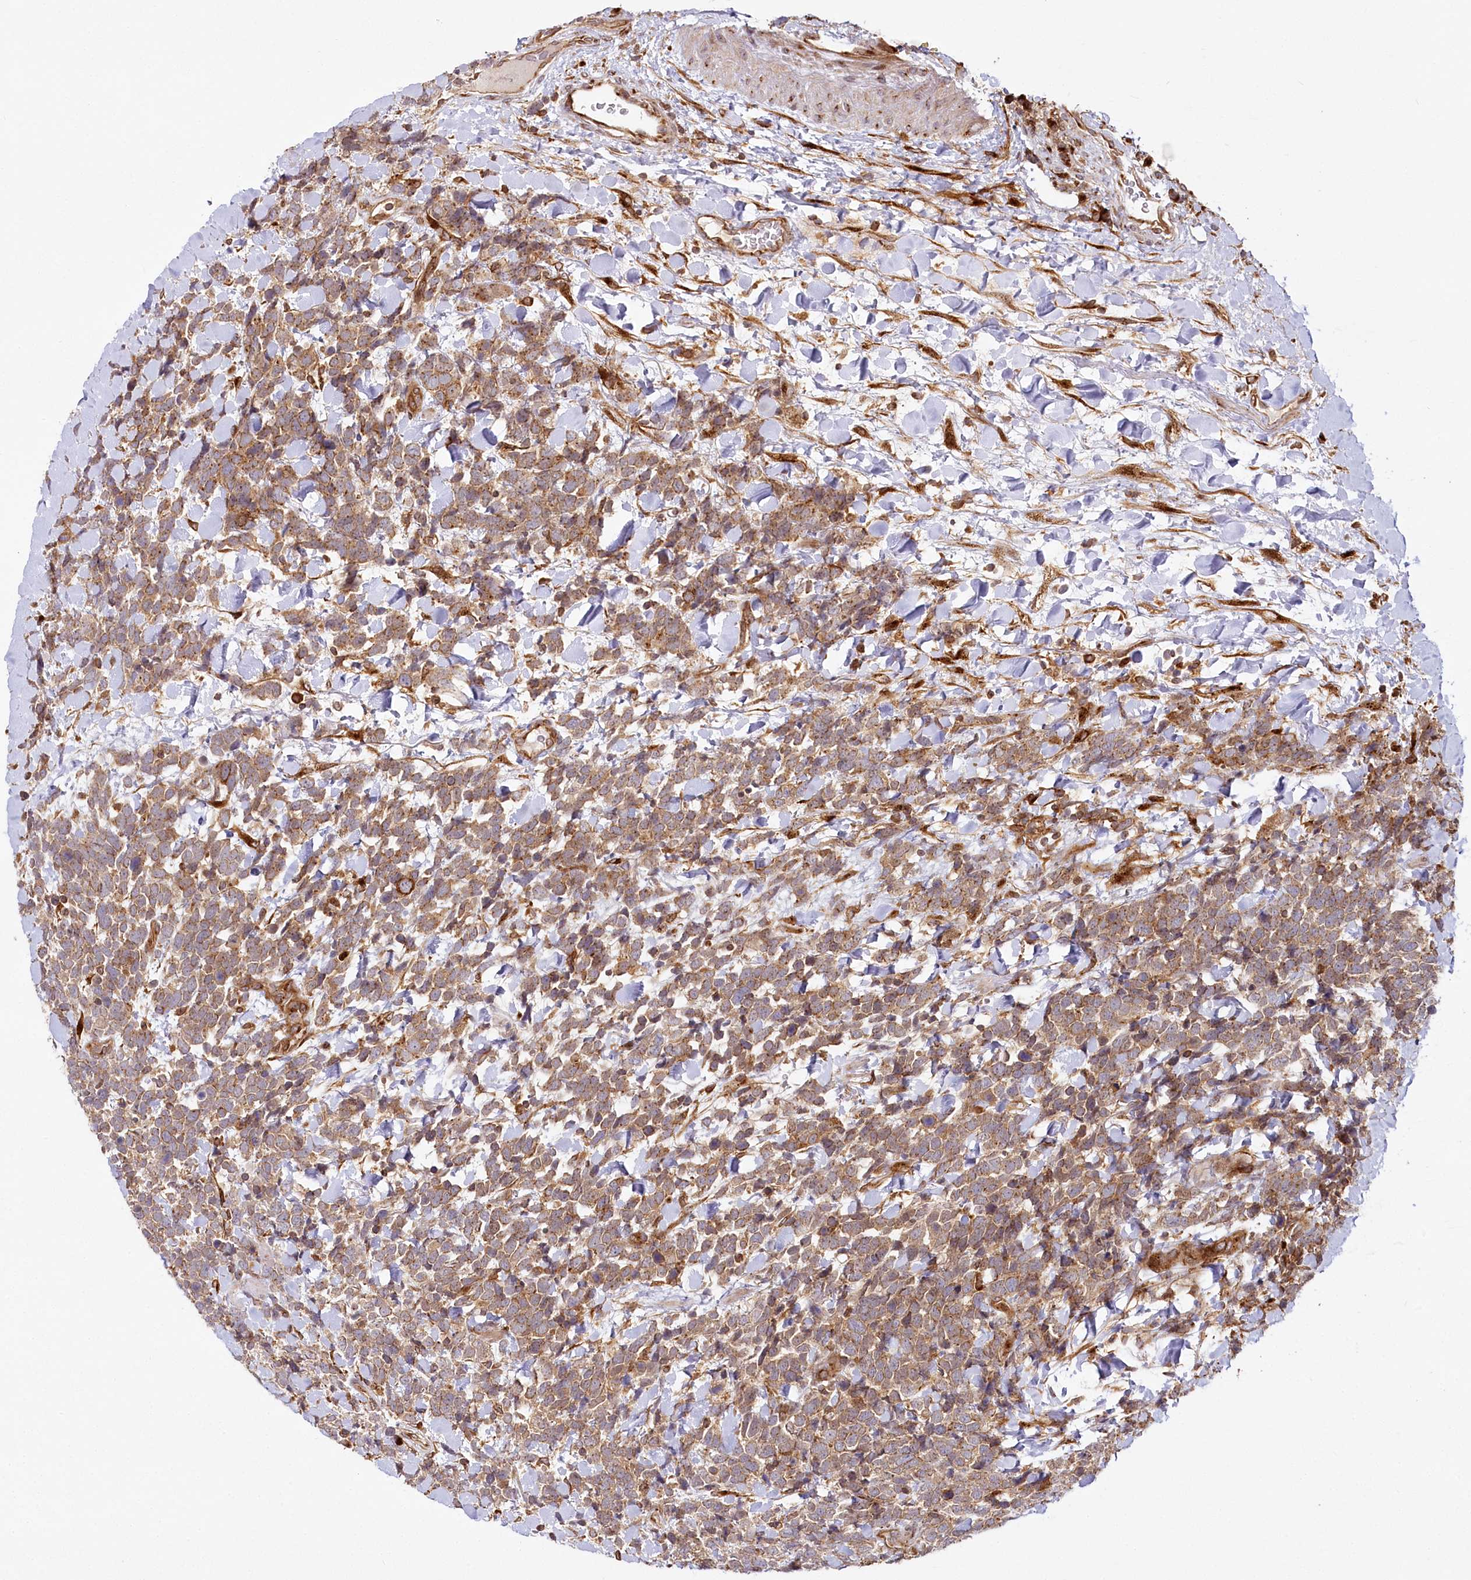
{"staining": {"intensity": "moderate", "quantity": ">75%", "location": "cytoplasmic/membranous"}, "tissue": "urothelial cancer", "cell_type": "Tumor cells", "image_type": "cancer", "snomed": [{"axis": "morphology", "description": "Urothelial carcinoma, High grade"}, {"axis": "topography", "description": "Urinary bladder"}], "caption": "Urothelial cancer tissue shows moderate cytoplasmic/membranous expression in approximately >75% of tumor cells (DAB (3,3'-diaminobenzidine) IHC, brown staining for protein, blue staining for nuclei).", "gene": "COPG1", "patient": {"sex": "female", "age": 82}}